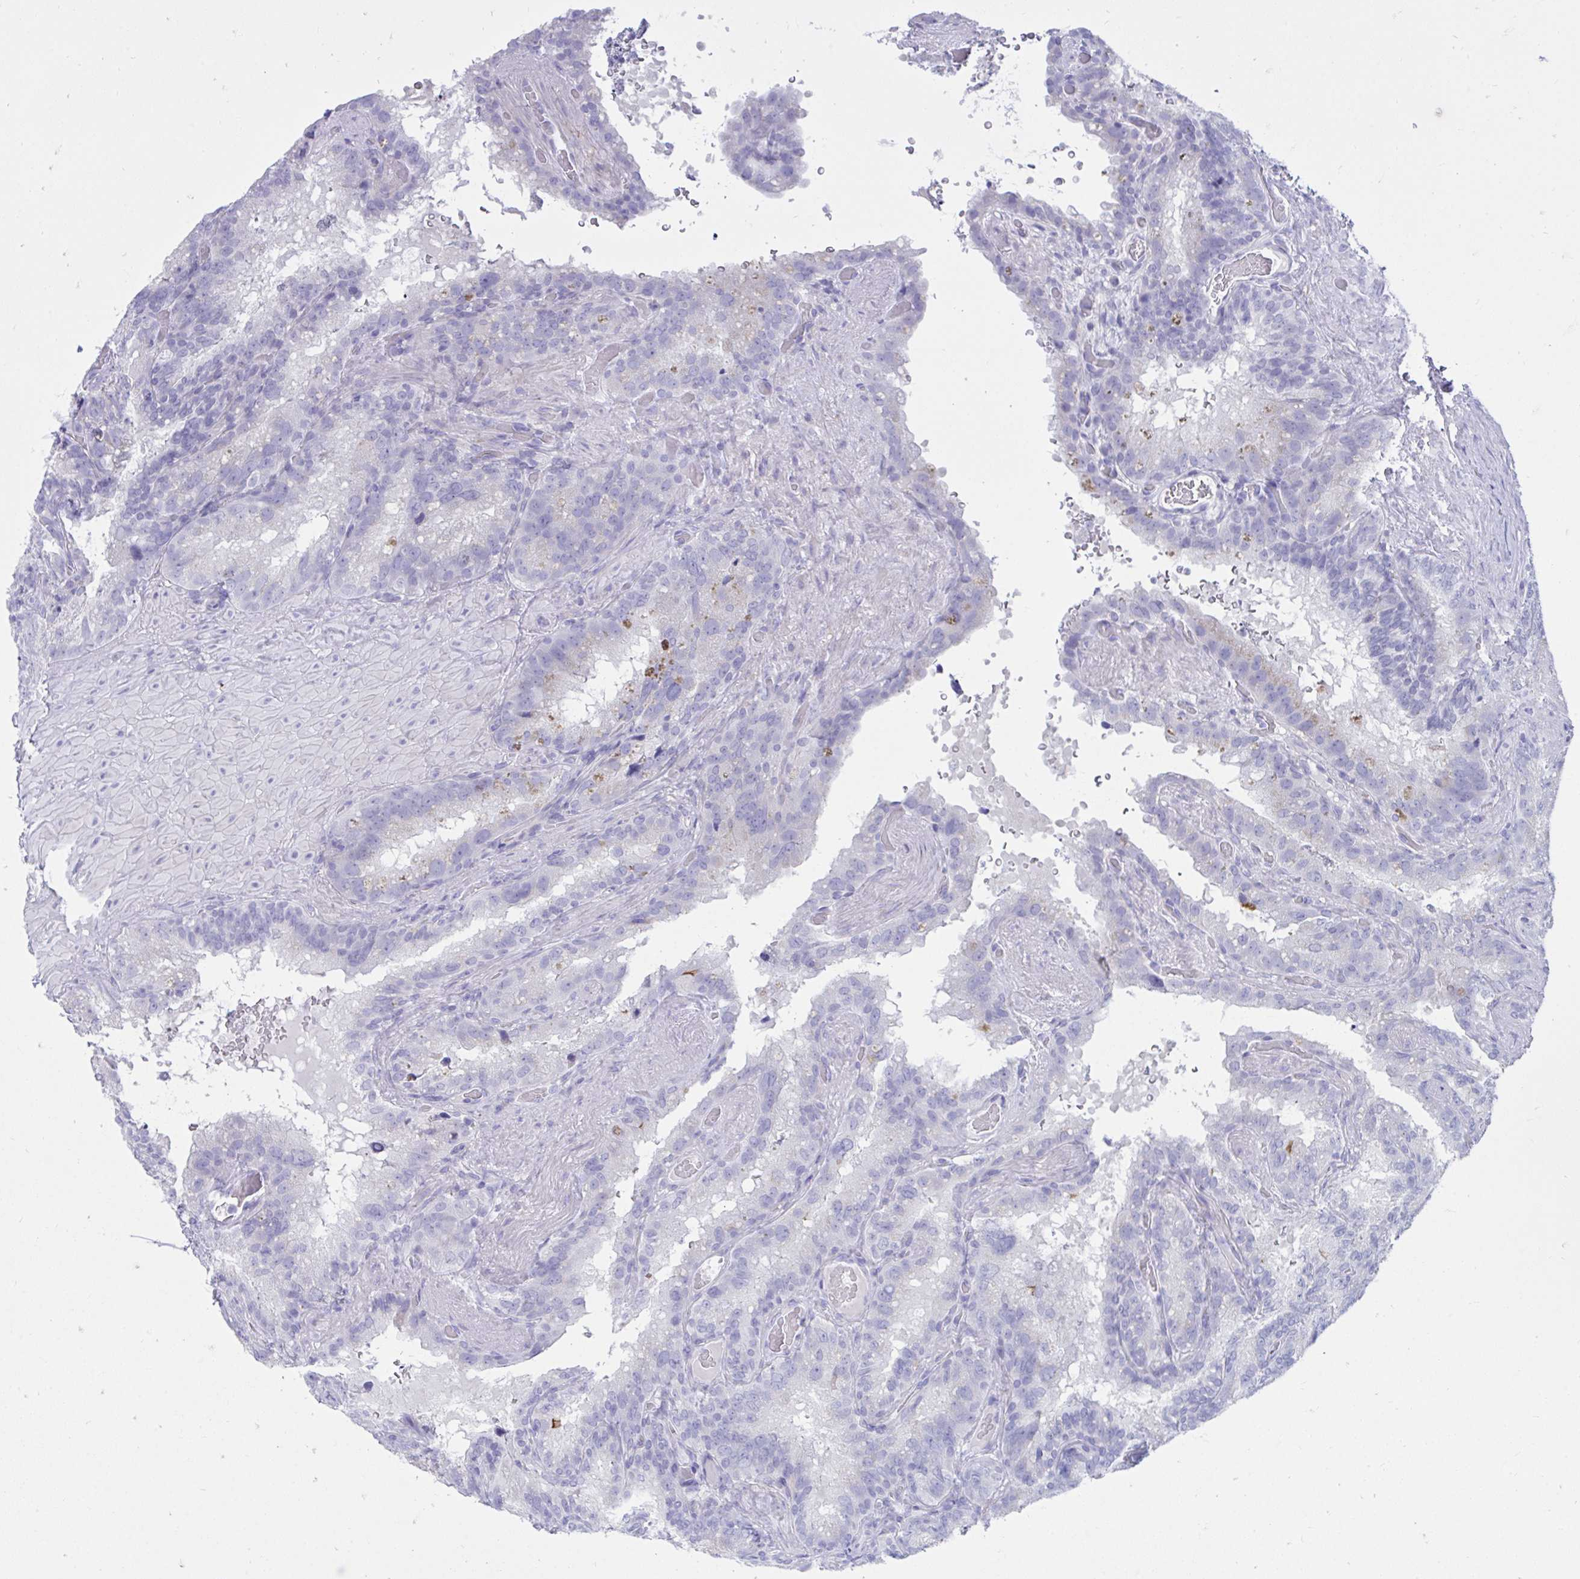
{"staining": {"intensity": "negative", "quantity": "none", "location": "none"}, "tissue": "seminal vesicle", "cell_type": "Glandular cells", "image_type": "normal", "snomed": [{"axis": "morphology", "description": "Normal tissue, NOS"}, {"axis": "topography", "description": "Seminal veicle"}], "caption": "Immunohistochemistry (IHC) image of unremarkable seminal vesicle: seminal vesicle stained with DAB (3,3'-diaminobenzidine) shows no significant protein expression in glandular cells.", "gene": "PLEKHH1", "patient": {"sex": "male", "age": 60}}